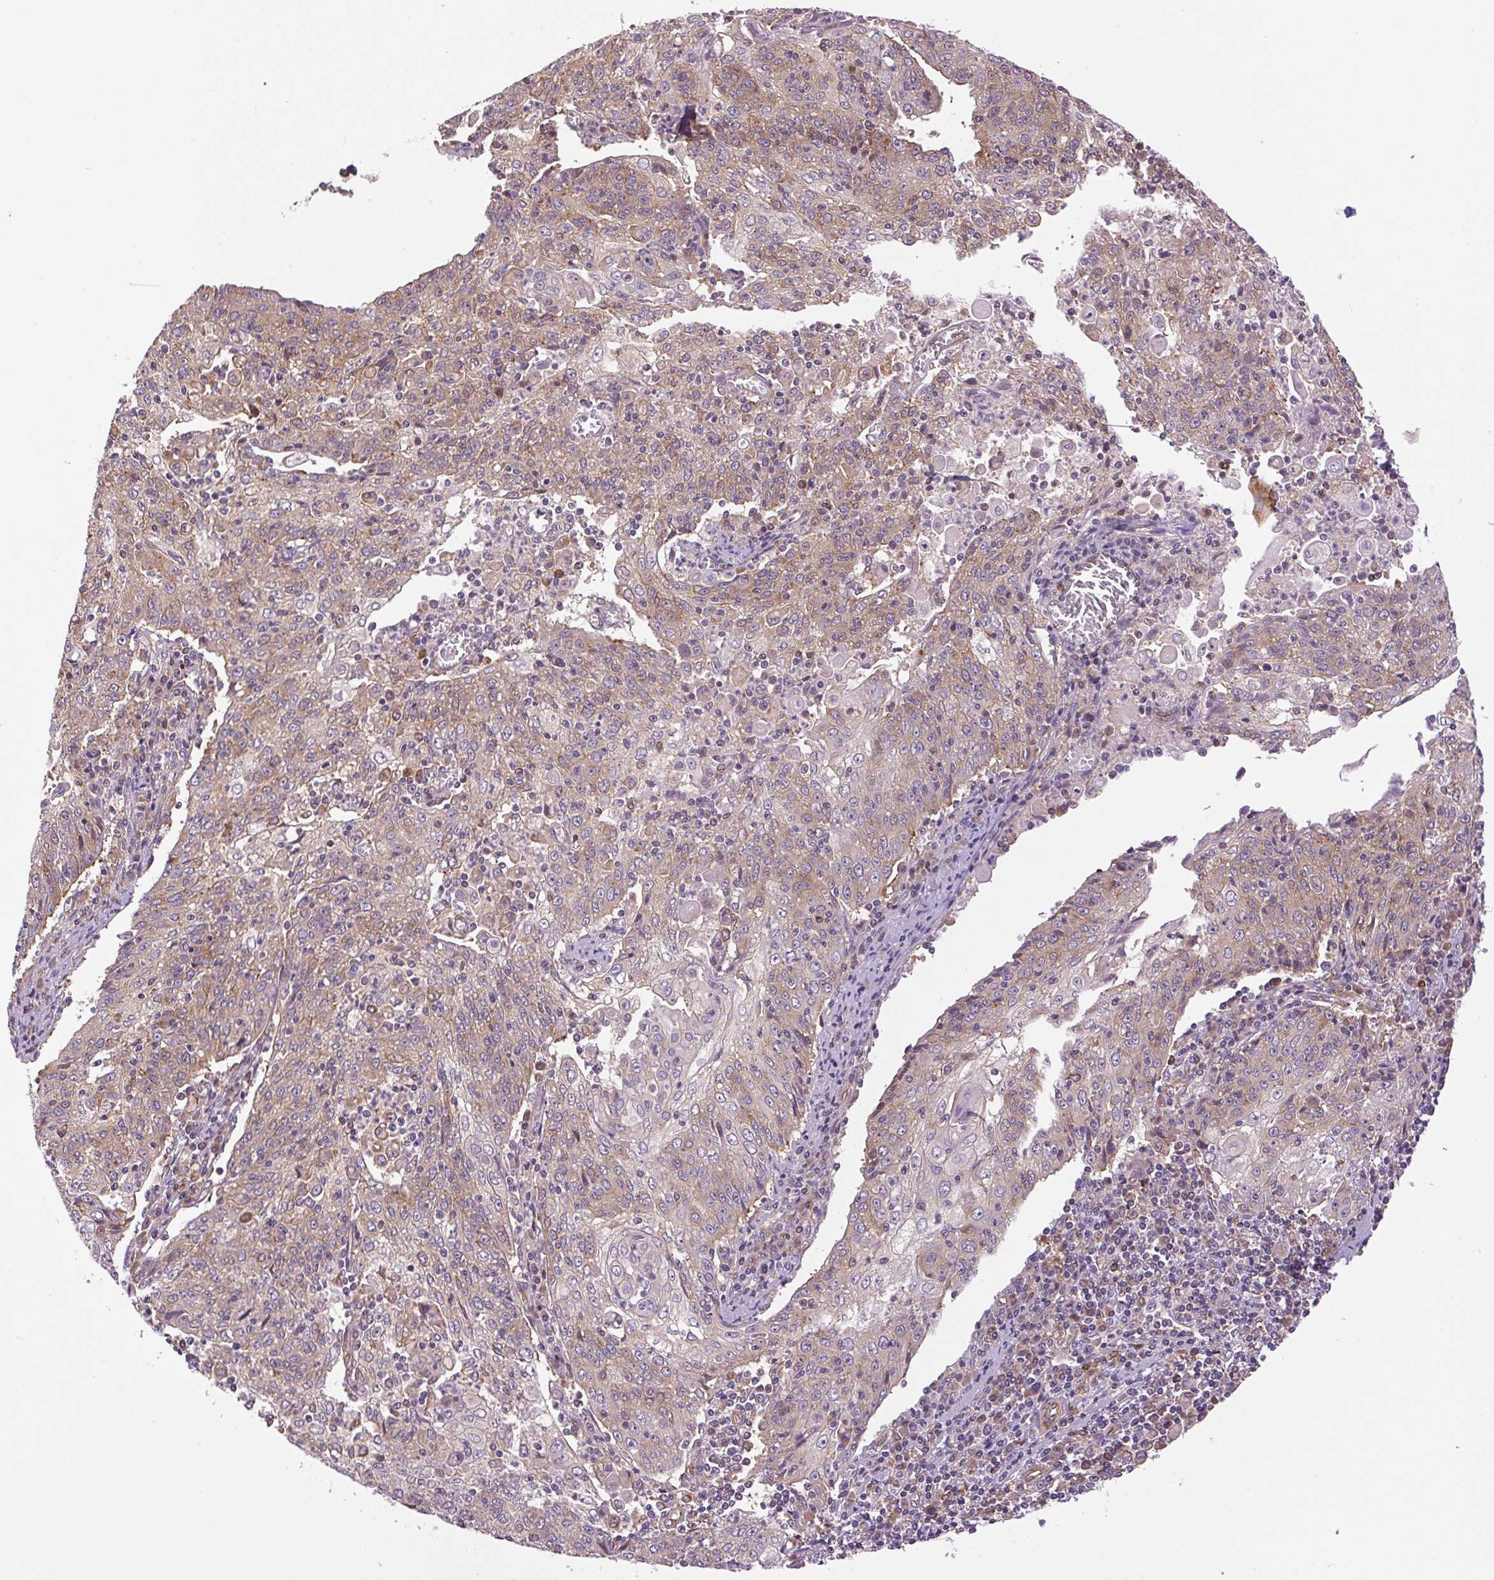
{"staining": {"intensity": "weak", "quantity": "25%-75%", "location": "cytoplasmic/membranous"}, "tissue": "cervical cancer", "cell_type": "Tumor cells", "image_type": "cancer", "snomed": [{"axis": "morphology", "description": "Squamous cell carcinoma, NOS"}, {"axis": "topography", "description": "Cervix"}], "caption": "Tumor cells demonstrate weak cytoplasmic/membranous positivity in approximately 25%-75% of cells in squamous cell carcinoma (cervical).", "gene": "SEPTIN10", "patient": {"sex": "female", "age": 48}}